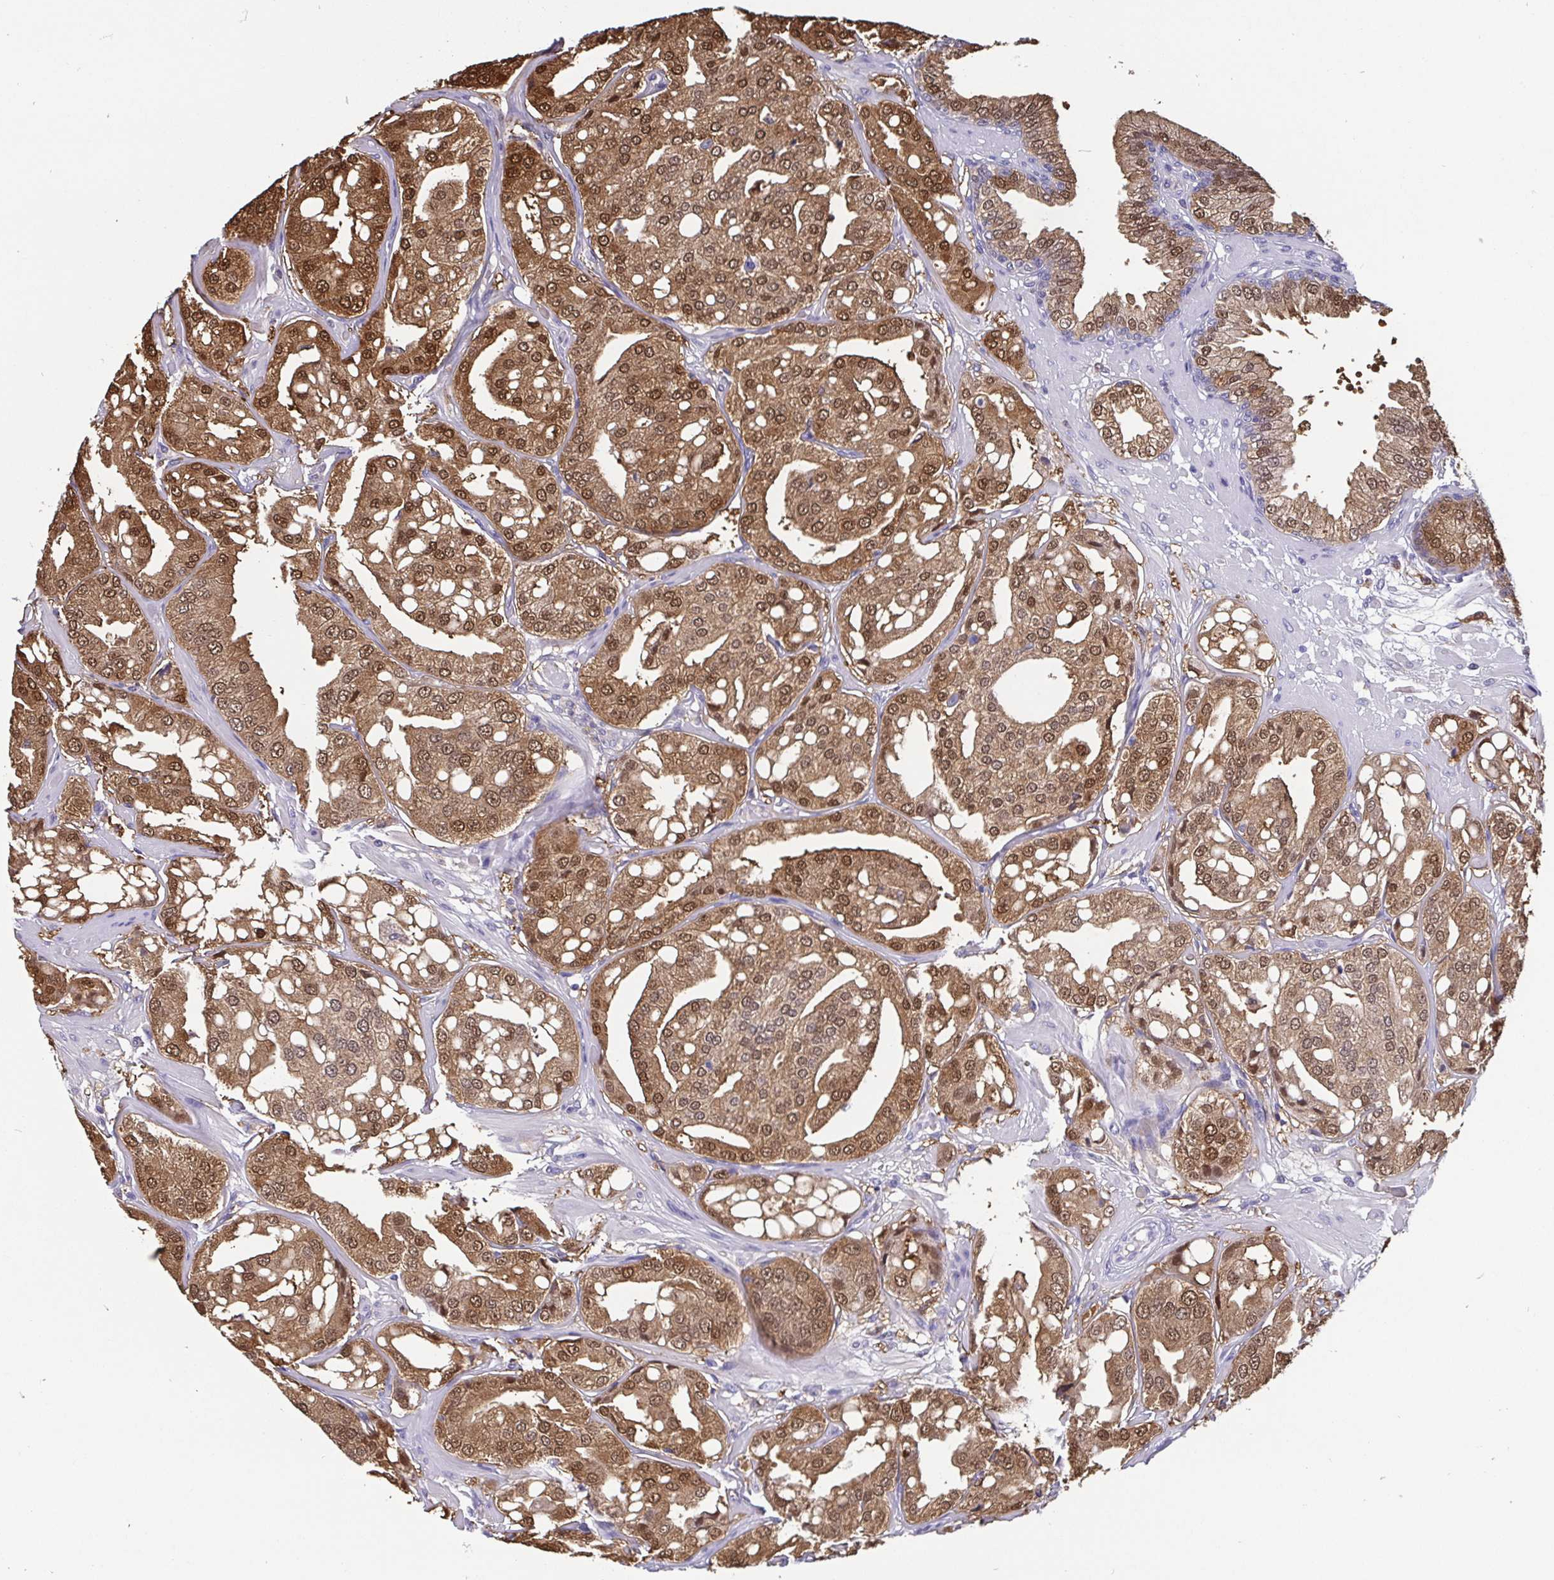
{"staining": {"intensity": "strong", "quantity": ">75%", "location": "cytoplasmic/membranous,nuclear"}, "tissue": "renal cancer", "cell_type": "Tumor cells", "image_type": "cancer", "snomed": [{"axis": "morphology", "description": "Adenocarcinoma, NOS"}, {"axis": "topography", "description": "Urinary bladder"}], "caption": "High-power microscopy captured an IHC histopathology image of renal adenocarcinoma, revealing strong cytoplasmic/membranous and nuclear positivity in about >75% of tumor cells.", "gene": "IDH1", "patient": {"sex": "male", "age": 61}}